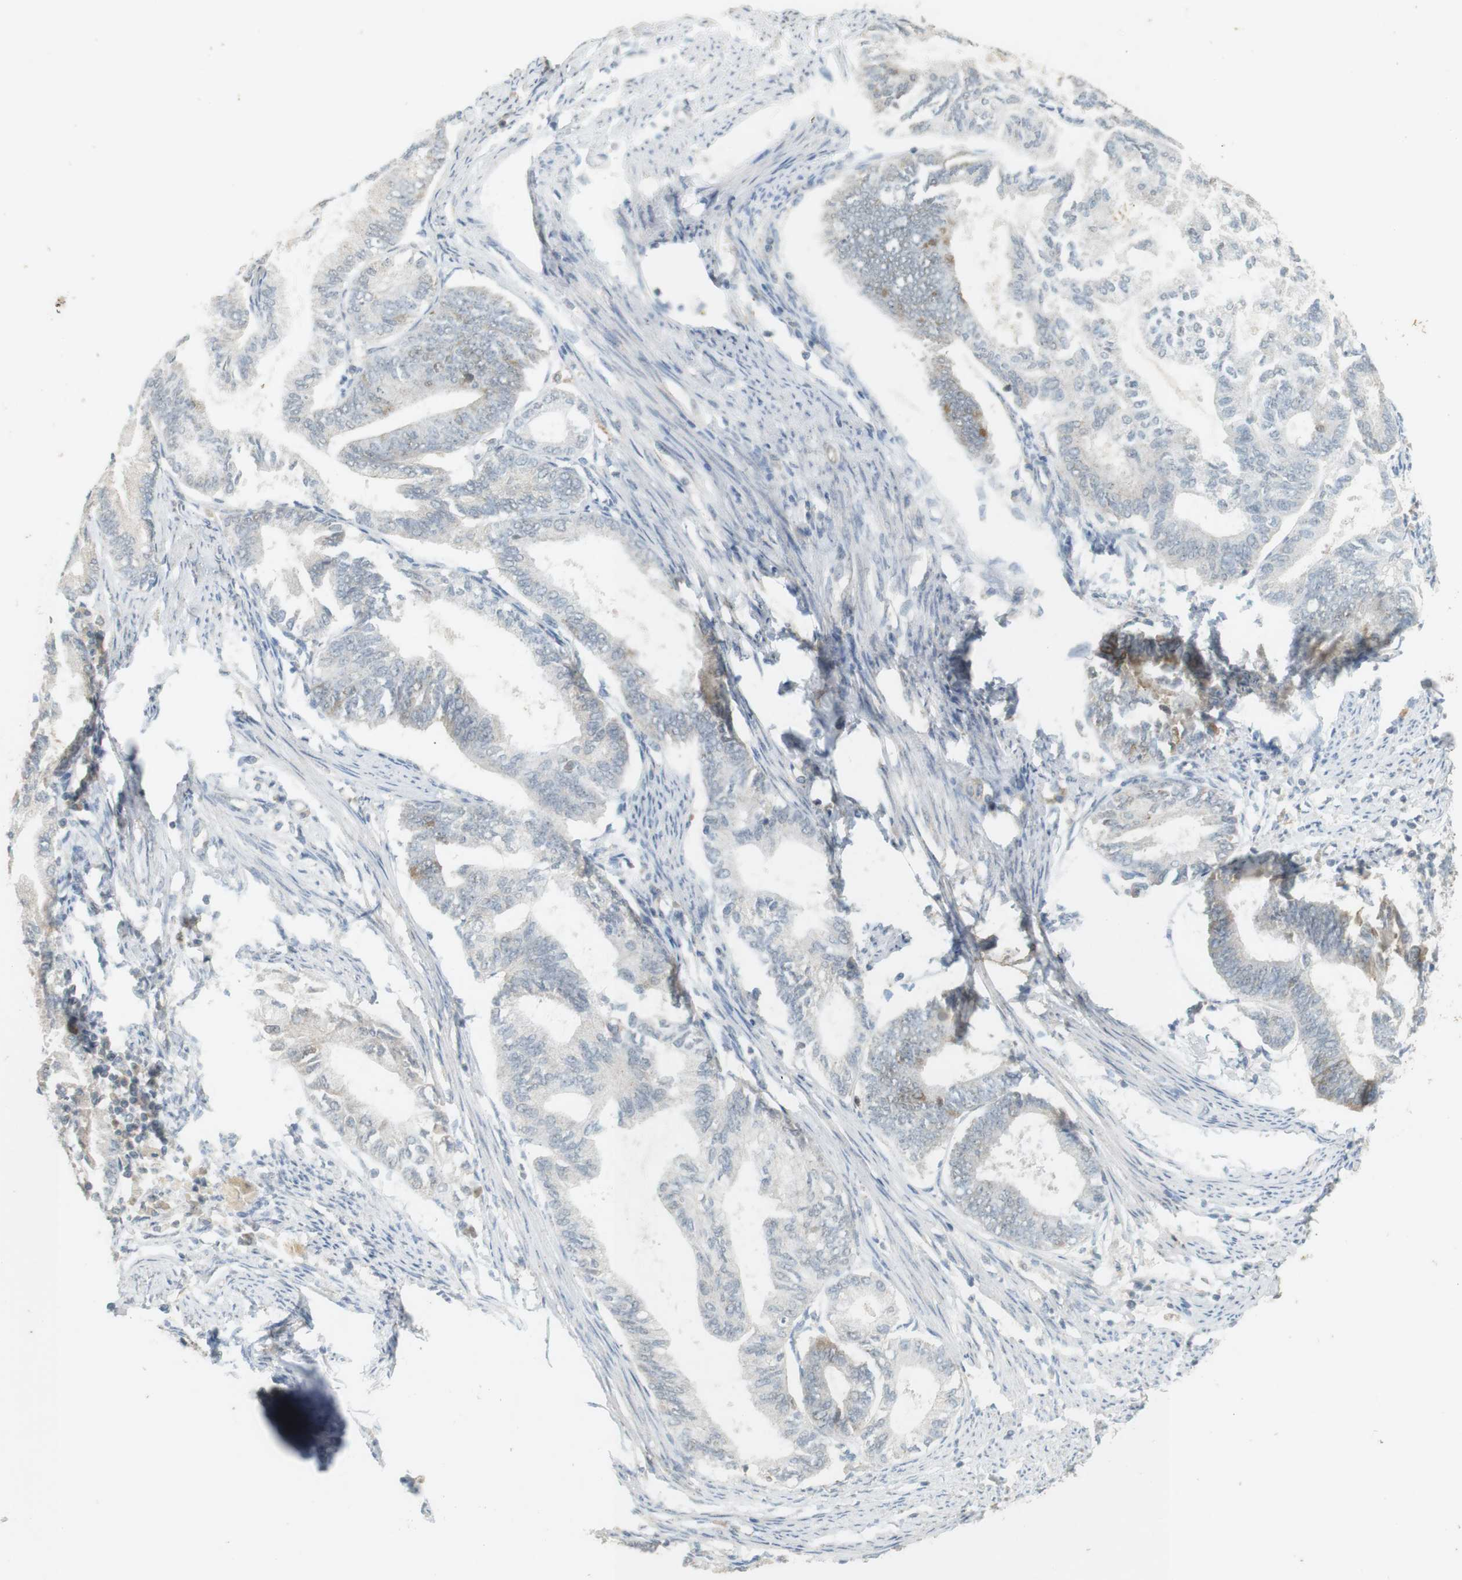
{"staining": {"intensity": "weak", "quantity": "<25%", "location": "cytoplasmic/membranous"}, "tissue": "endometrial cancer", "cell_type": "Tumor cells", "image_type": "cancer", "snomed": [{"axis": "morphology", "description": "Adenocarcinoma, NOS"}, {"axis": "topography", "description": "Endometrium"}], "caption": "Immunohistochemistry micrograph of human endometrial adenocarcinoma stained for a protein (brown), which reveals no expression in tumor cells.", "gene": "TTK", "patient": {"sex": "female", "age": 86}}